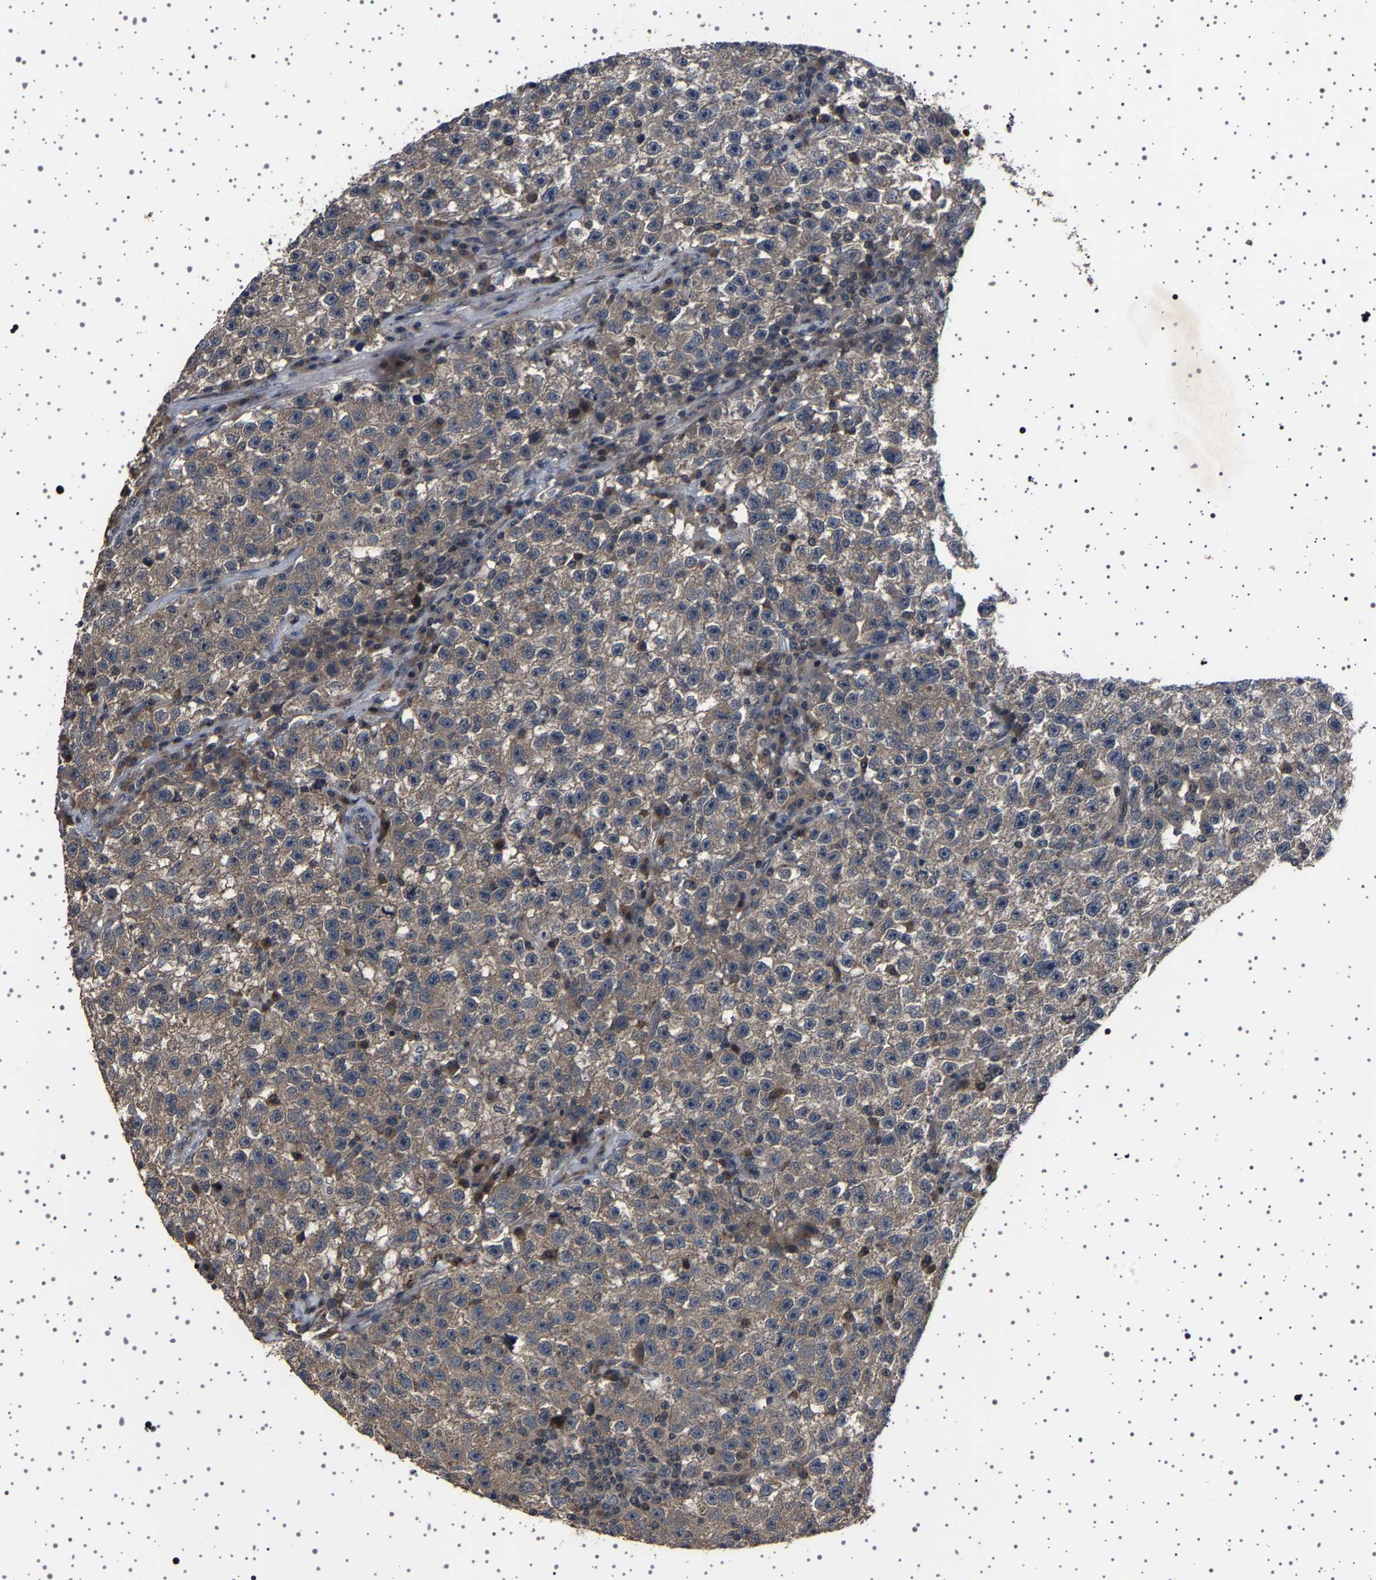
{"staining": {"intensity": "weak", "quantity": ">75%", "location": "cytoplasmic/membranous"}, "tissue": "testis cancer", "cell_type": "Tumor cells", "image_type": "cancer", "snomed": [{"axis": "morphology", "description": "Seminoma, NOS"}, {"axis": "topography", "description": "Testis"}], "caption": "This histopathology image displays seminoma (testis) stained with immunohistochemistry to label a protein in brown. The cytoplasmic/membranous of tumor cells show weak positivity for the protein. Nuclei are counter-stained blue.", "gene": "NCKAP1", "patient": {"sex": "male", "age": 22}}